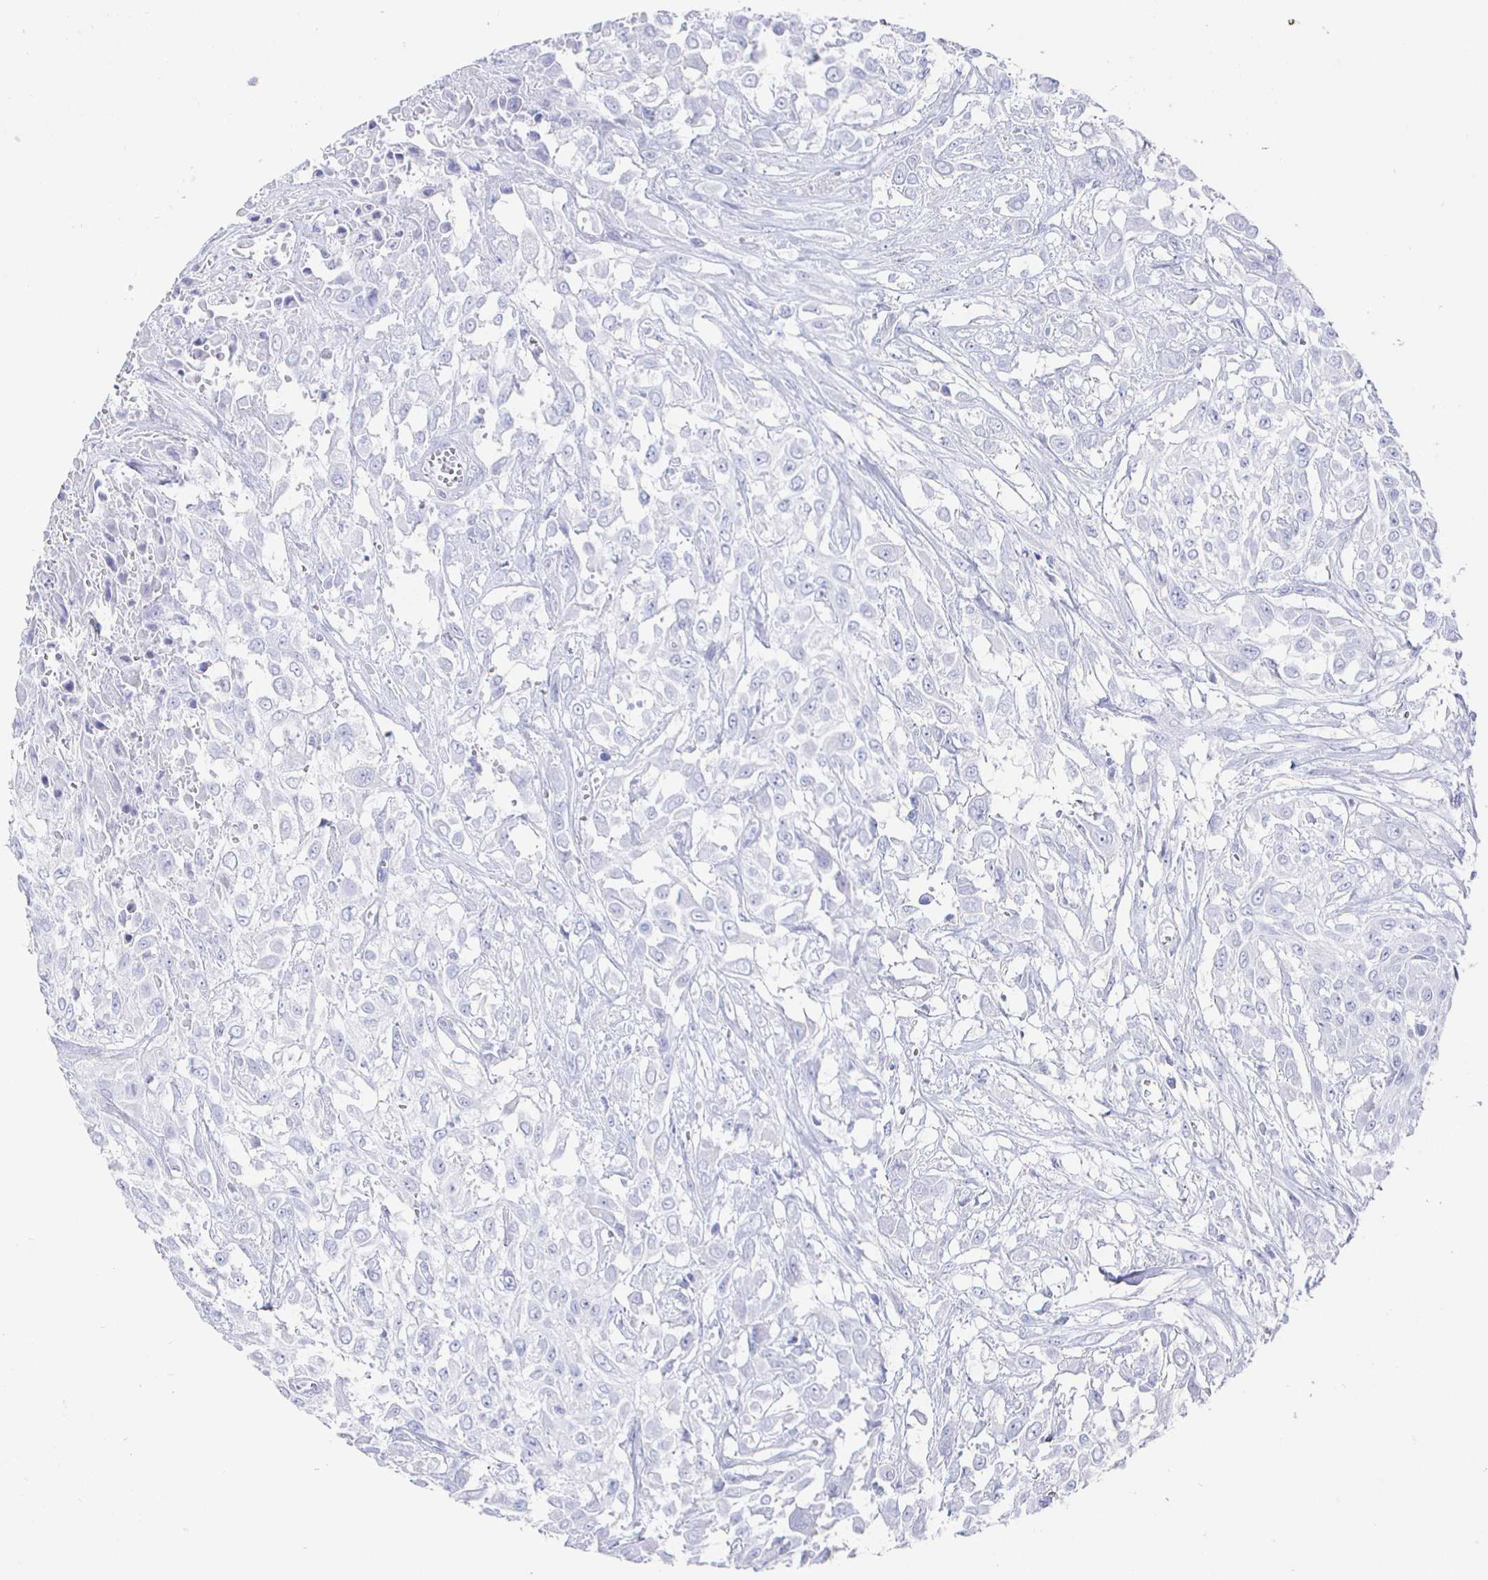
{"staining": {"intensity": "negative", "quantity": "none", "location": "none"}, "tissue": "urothelial cancer", "cell_type": "Tumor cells", "image_type": "cancer", "snomed": [{"axis": "morphology", "description": "Urothelial carcinoma, High grade"}, {"axis": "topography", "description": "Urinary bladder"}], "caption": "Photomicrograph shows no protein positivity in tumor cells of urothelial cancer tissue. Brightfield microscopy of immunohistochemistry (IHC) stained with DAB (brown) and hematoxylin (blue), captured at high magnification.", "gene": "CLCA1", "patient": {"sex": "male", "age": 57}}